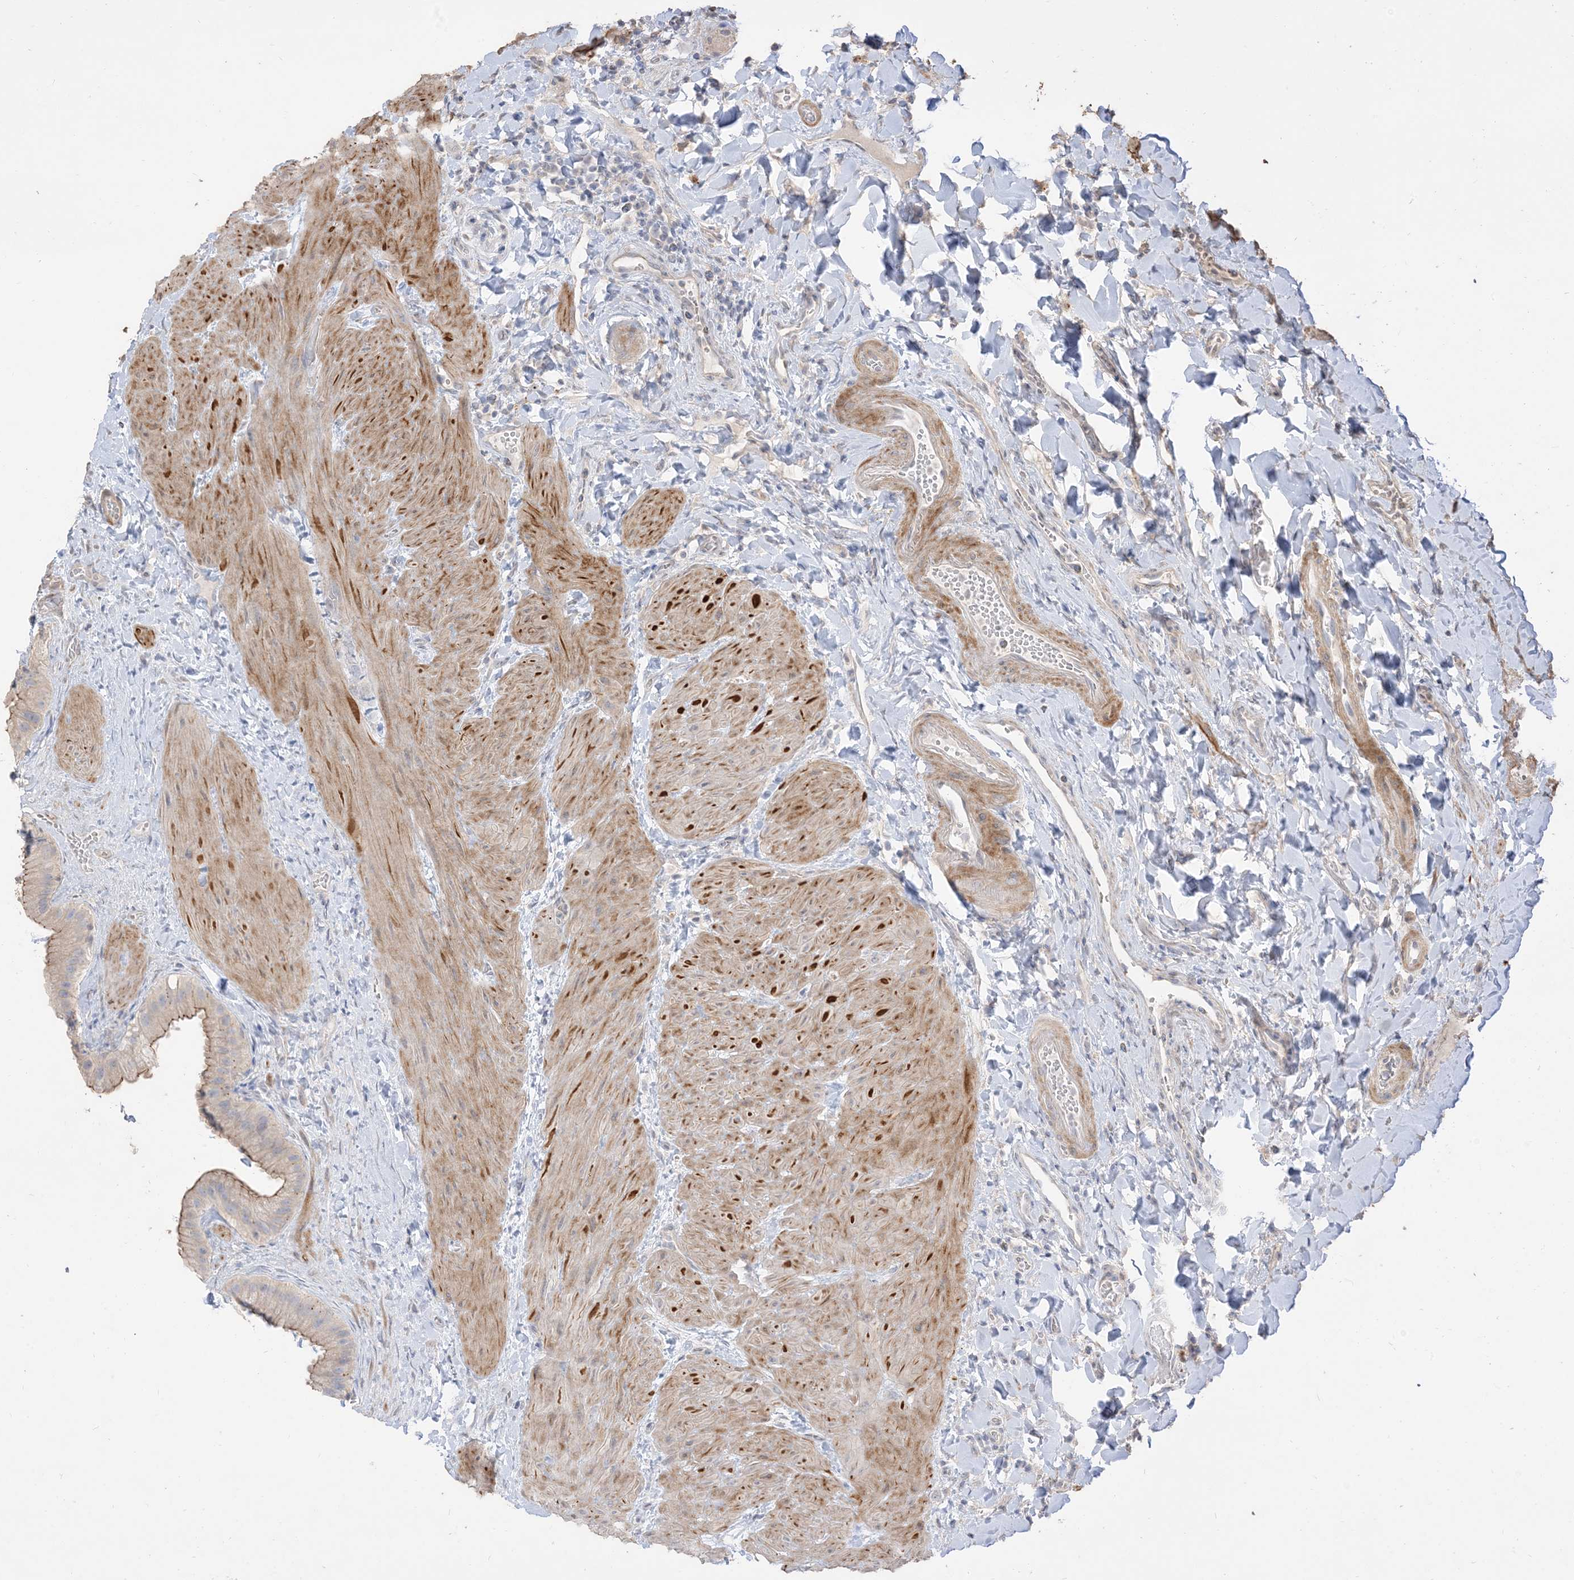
{"staining": {"intensity": "moderate", "quantity": "25%-75%", "location": "cytoplasmic/membranous"}, "tissue": "gallbladder", "cell_type": "Glandular cells", "image_type": "normal", "snomed": [{"axis": "morphology", "description": "Normal tissue, NOS"}, {"axis": "topography", "description": "Gallbladder"}], "caption": "Unremarkable gallbladder displays moderate cytoplasmic/membranous expression in about 25%-75% of glandular cells.", "gene": "RNF175", "patient": {"sex": "male", "age": 55}}